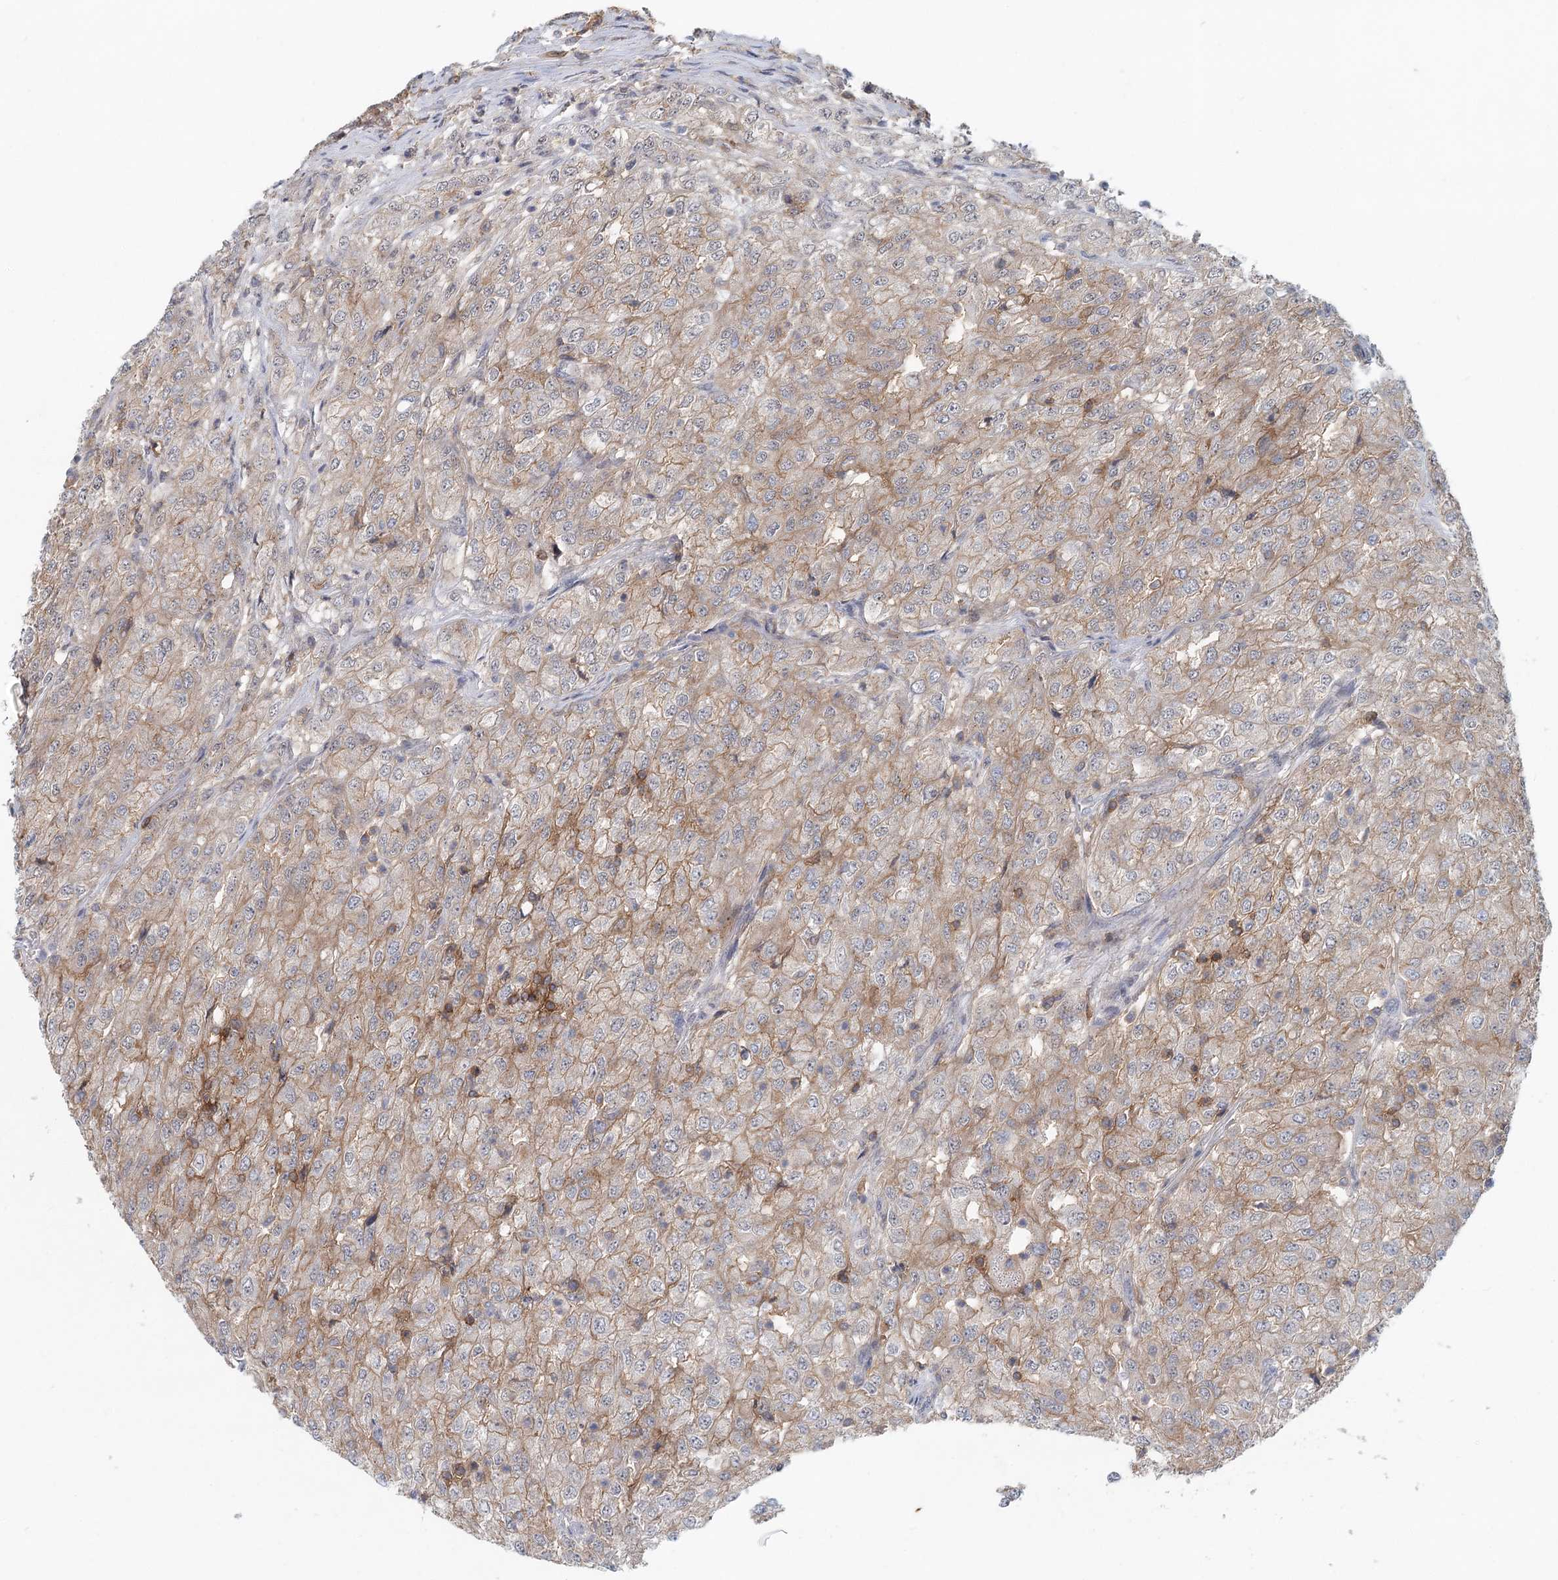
{"staining": {"intensity": "weak", "quantity": ">75%", "location": "cytoplasmic/membranous"}, "tissue": "renal cancer", "cell_type": "Tumor cells", "image_type": "cancer", "snomed": [{"axis": "morphology", "description": "Adenocarcinoma, NOS"}, {"axis": "topography", "description": "Kidney"}], "caption": "Immunohistochemical staining of adenocarcinoma (renal) exhibits weak cytoplasmic/membranous protein positivity in about >75% of tumor cells. Using DAB (brown) and hematoxylin (blue) stains, captured at high magnification using brightfield microscopy.", "gene": "CDC42SE2", "patient": {"sex": "female", "age": 54}}